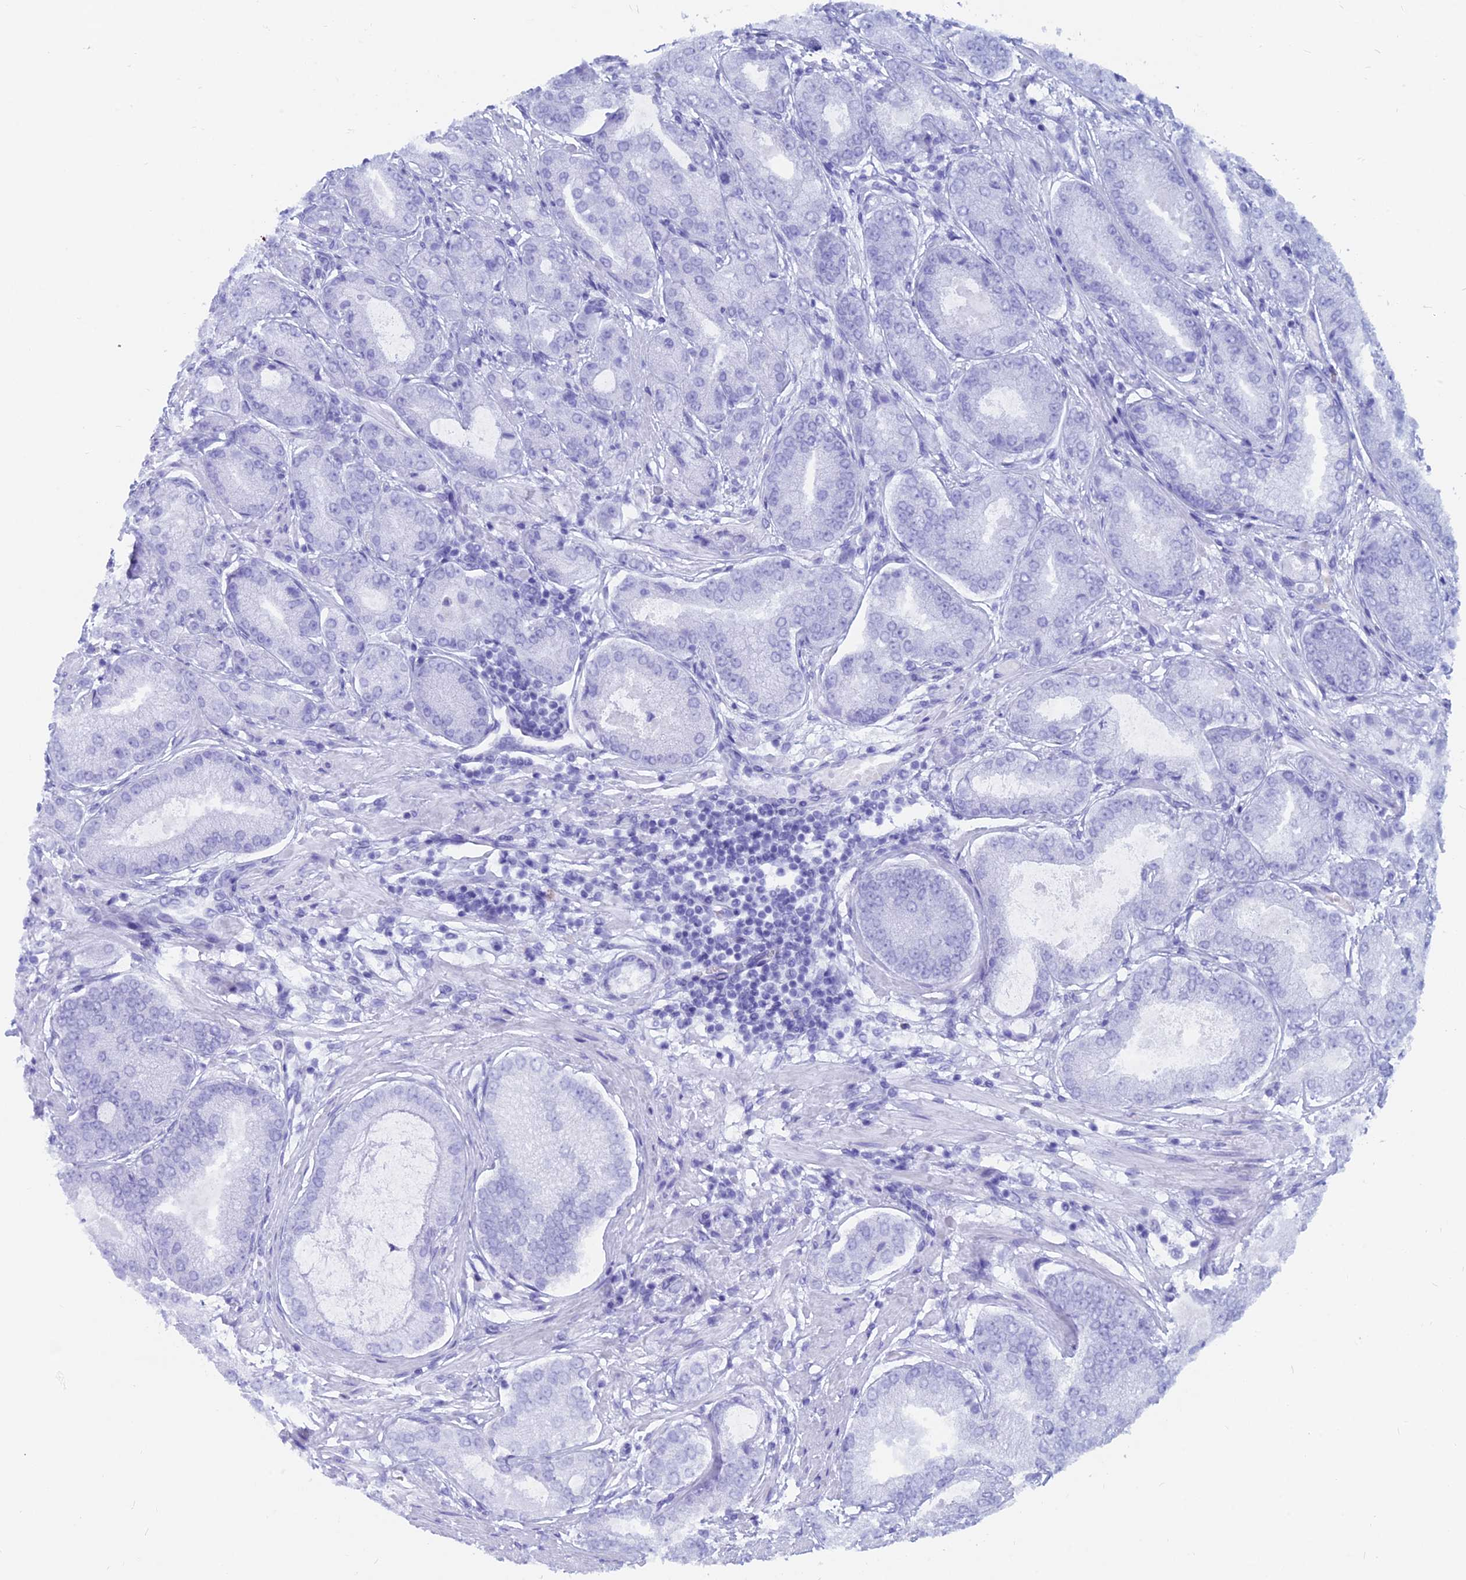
{"staining": {"intensity": "negative", "quantity": "none", "location": "none"}, "tissue": "prostate cancer", "cell_type": "Tumor cells", "image_type": "cancer", "snomed": [{"axis": "morphology", "description": "Adenocarcinoma, High grade"}, {"axis": "topography", "description": "Prostate"}], "caption": "Immunohistochemistry image of human prostate cancer (high-grade adenocarcinoma) stained for a protein (brown), which demonstrates no expression in tumor cells.", "gene": "CAPS", "patient": {"sex": "male", "age": 71}}